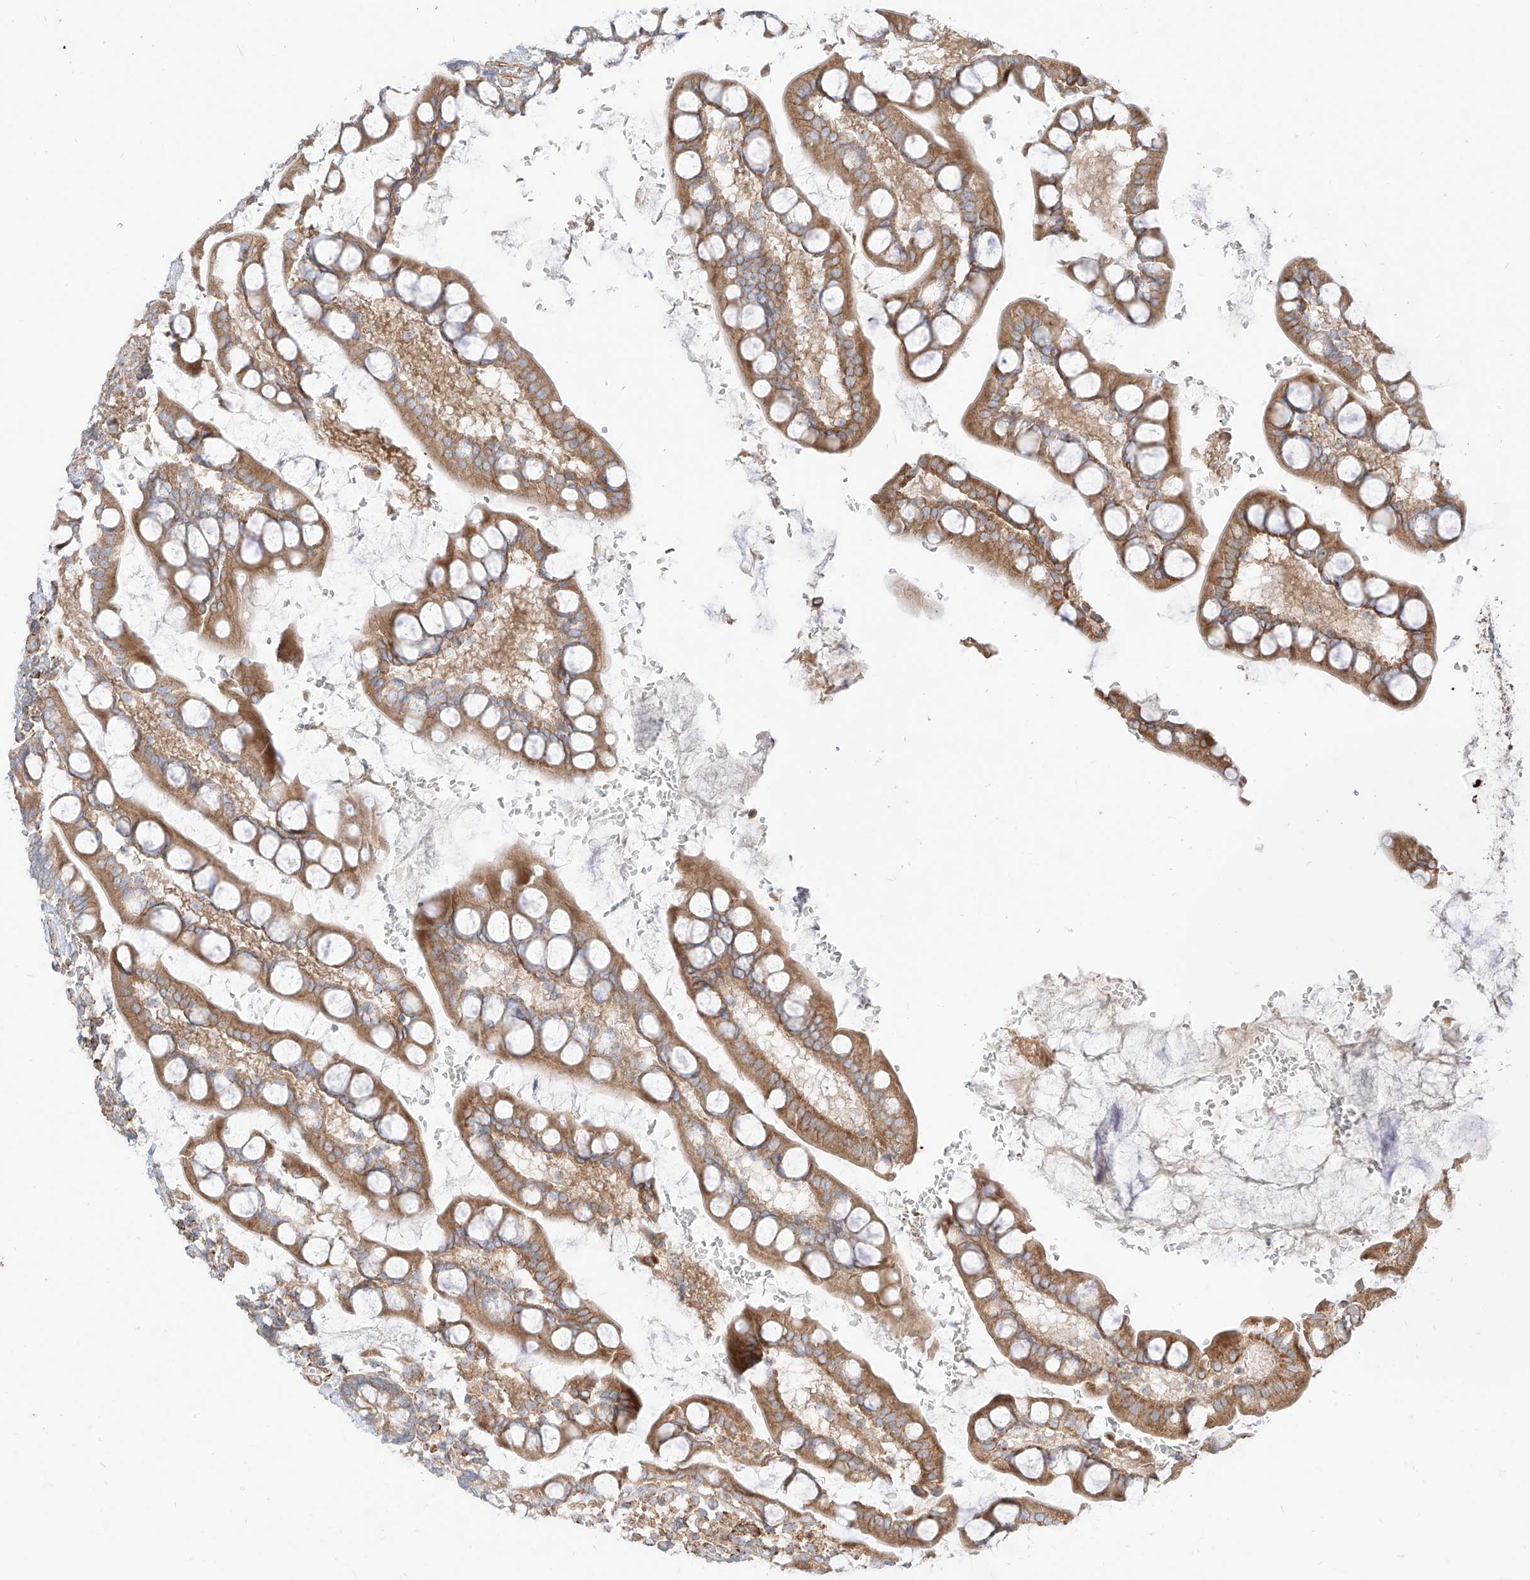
{"staining": {"intensity": "moderate", "quantity": ">75%", "location": "cytoplasmic/membranous"}, "tissue": "small intestine", "cell_type": "Glandular cells", "image_type": "normal", "snomed": [{"axis": "morphology", "description": "Normal tissue, NOS"}, {"axis": "topography", "description": "Small intestine"}], "caption": "This image exhibits benign small intestine stained with immunohistochemistry (IHC) to label a protein in brown. The cytoplasmic/membranous of glandular cells show moderate positivity for the protein. Nuclei are counter-stained blue.", "gene": "PLCL1", "patient": {"sex": "male", "age": 52}}